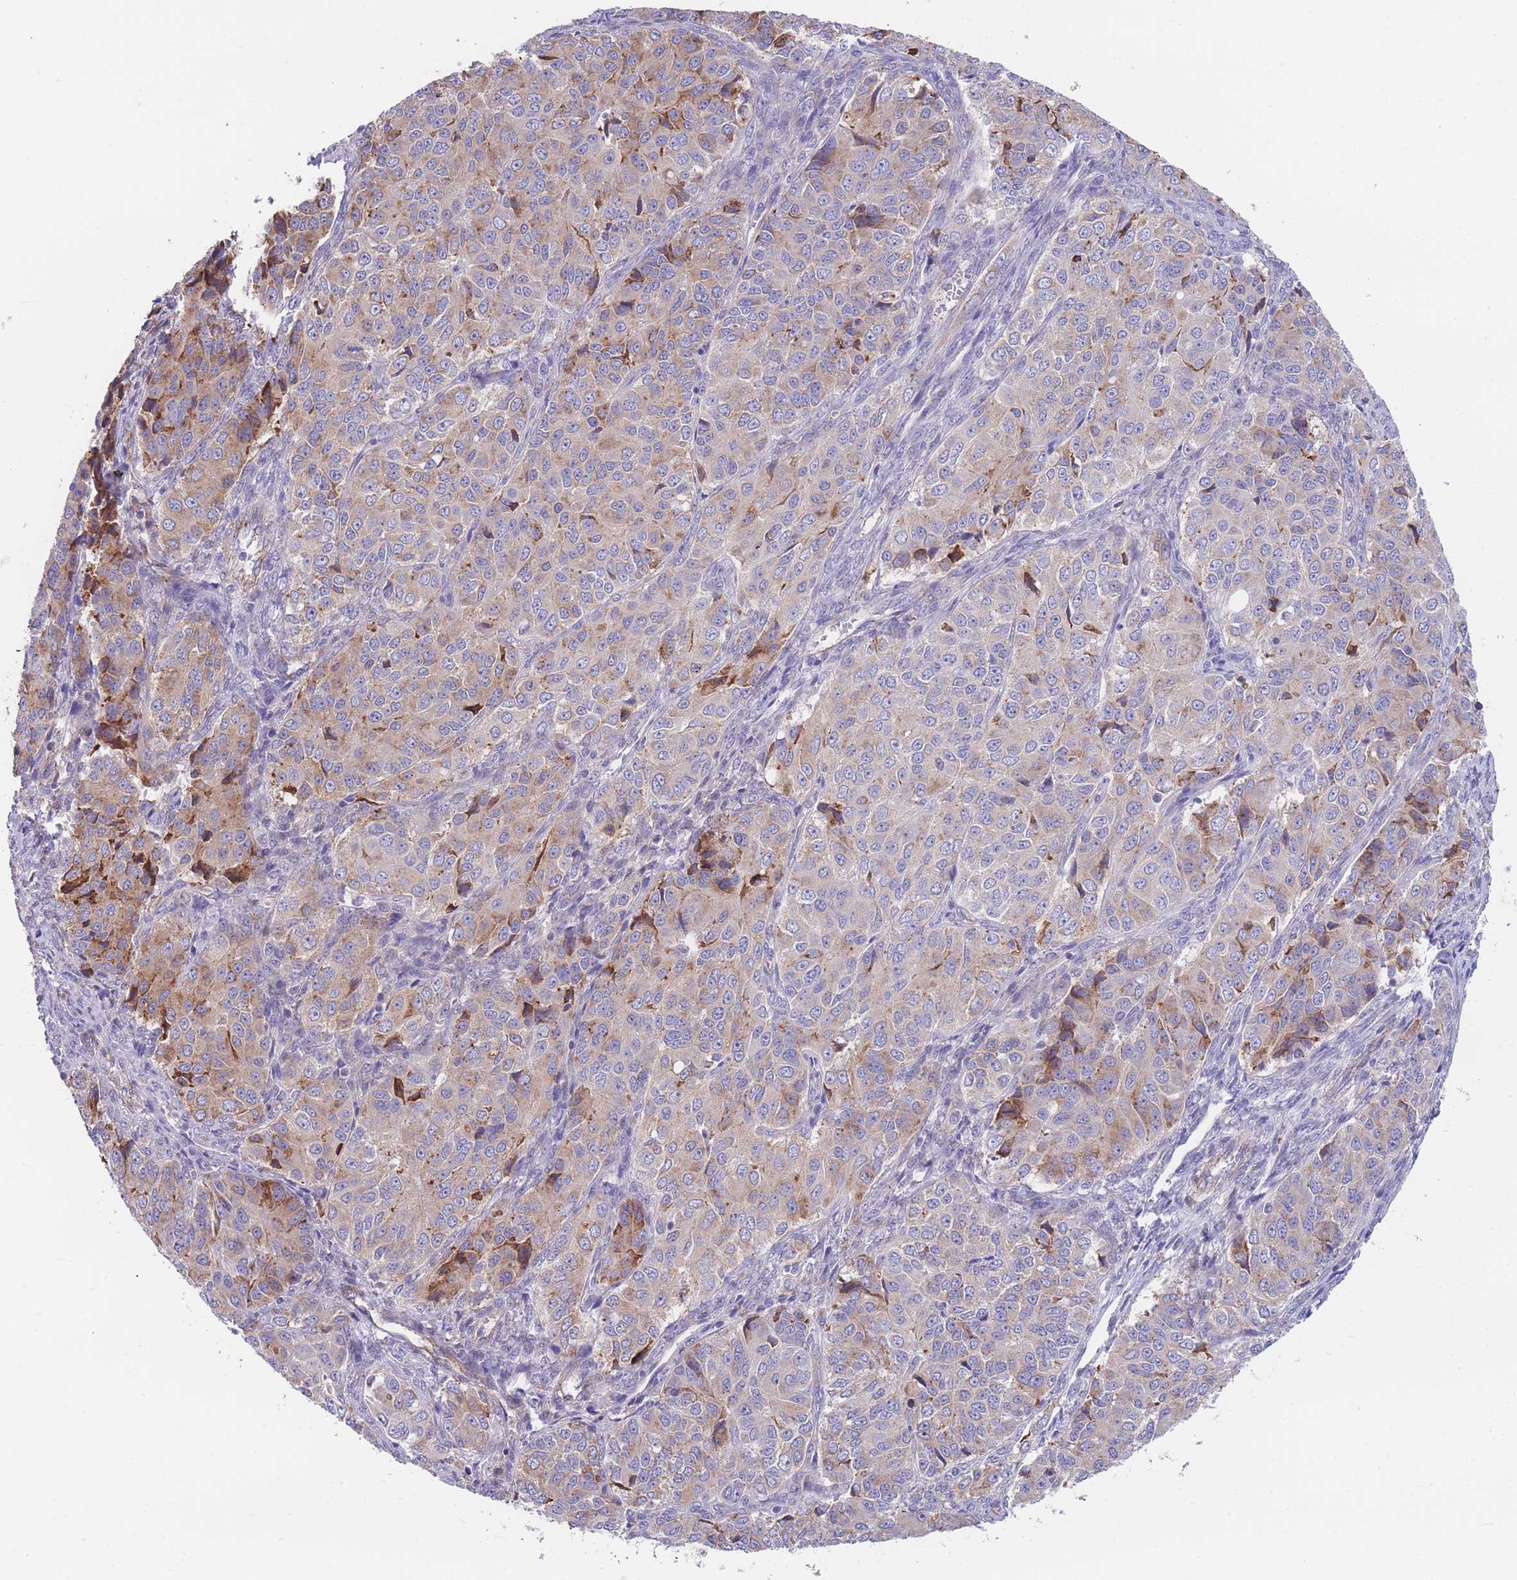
{"staining": {"intensity": "moderate", "quantity": "<25%", "location": "cytoplasmic/membranous"}, "tissue": "ovarian cancer", "cell_type": "Tumor cells", "image_type": "cancer", "snomed": [{"axis": "morphology", "description": "Carcinoma, endometroid"}, {"axis": "topography", "description": "Ovary"}], "caption": "Immunohistochemical staining of human endometroid carcinoma (ovarian) displays moderate cytoplasmic/membranous protein expression in approximately <25% of tumor cells.", "gene": "DET1", "patient": {"sex": "female", "age": 51}}